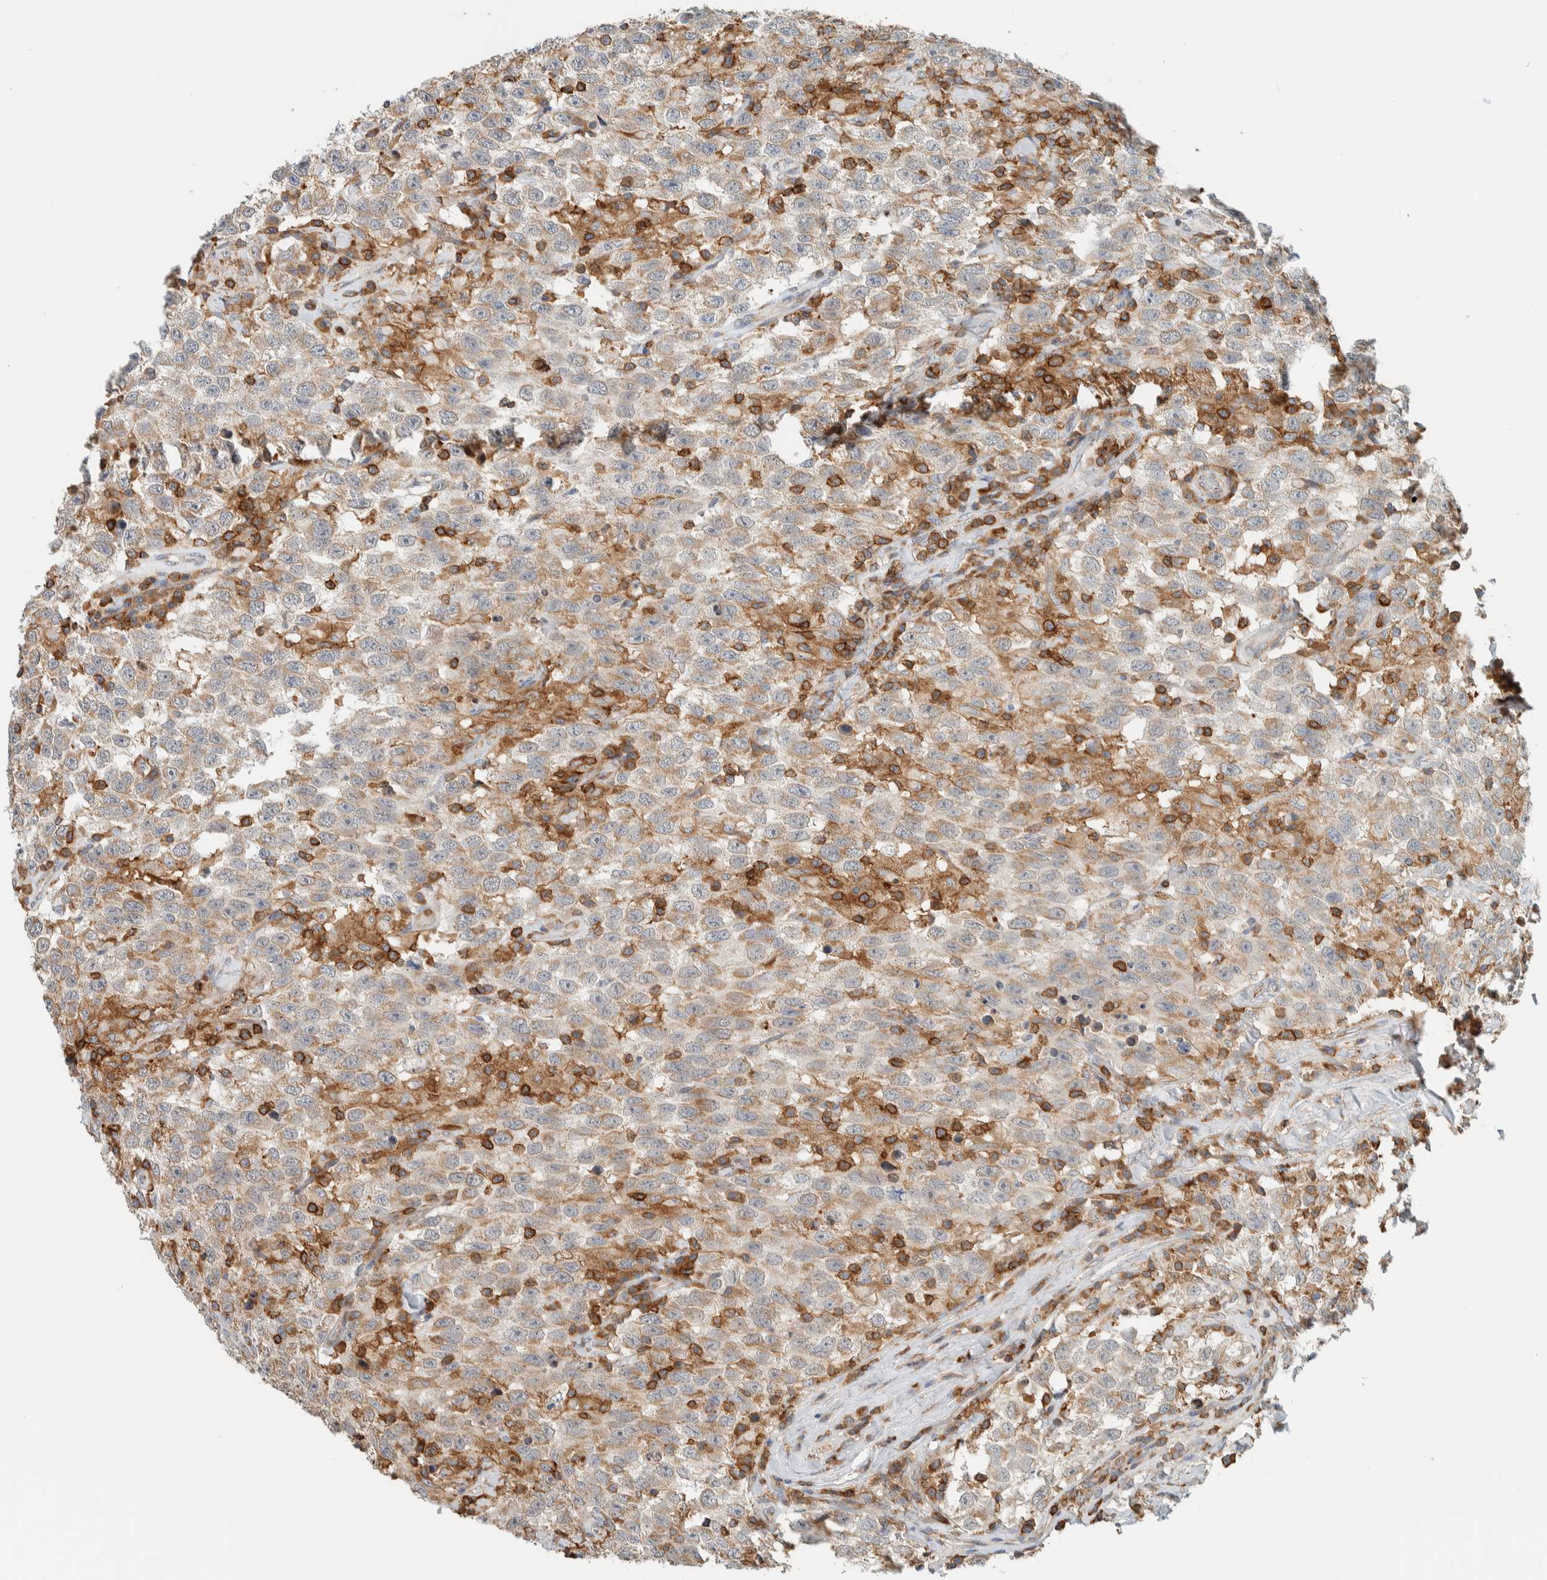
{"staining": {"intensity": "weak", "quantity": "25%-75%", "location": "cytoplasmic/membranous"}, "tissue": "testis cancer", "cell_type": "Tumor cells", "image_type": "cancer", "snomed": [{"axis": "morphology", "description": "Seminoma, NOS"}, {"axis": "topography", "description": "Testis"}], "caption": "About 25%-75% of tumor cells in testis seminoma display weak cytoplasmic/membranous protein staining as visualized by brown immunohistochemical staining.", "gene": "CCDC57", "patient": {"sex": "male", "age": 41}}